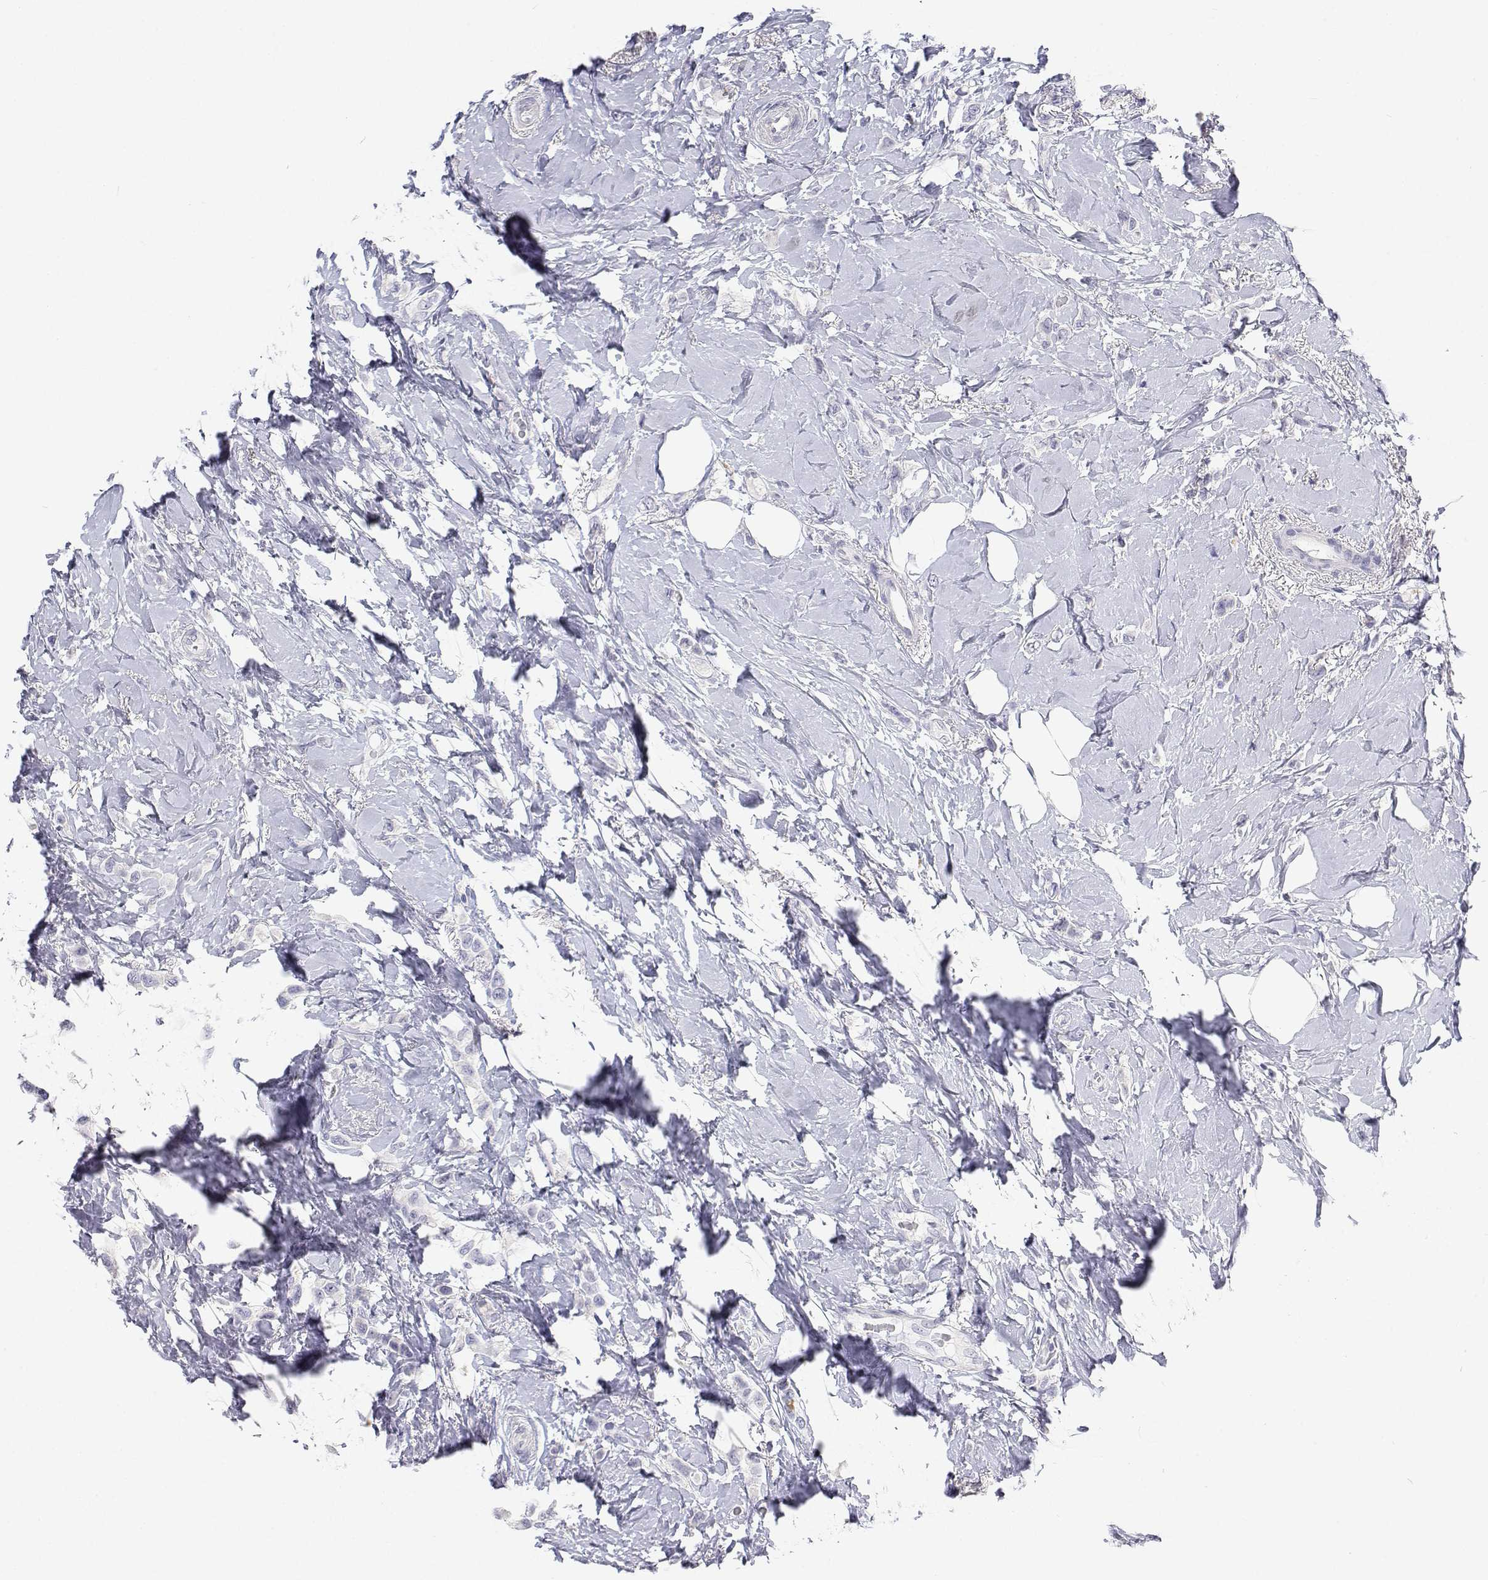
{"staining": {"intensity": "negative", "quantity": "none", "location": "none"}, "tissue": "breast cancer", "cell_type": "Tumor cells", "image_type": "cancer", "snomed": [{"axis": "morphology", "description": "Lobular carcinoma"}, {"axis": "topography", "description": "Breast"}], "caption": "Tumor cells show no significant protein expression in lobular carcinoma (breast).", "gene": "NCR2", "patient": {"sex": "female", "age": 66}}